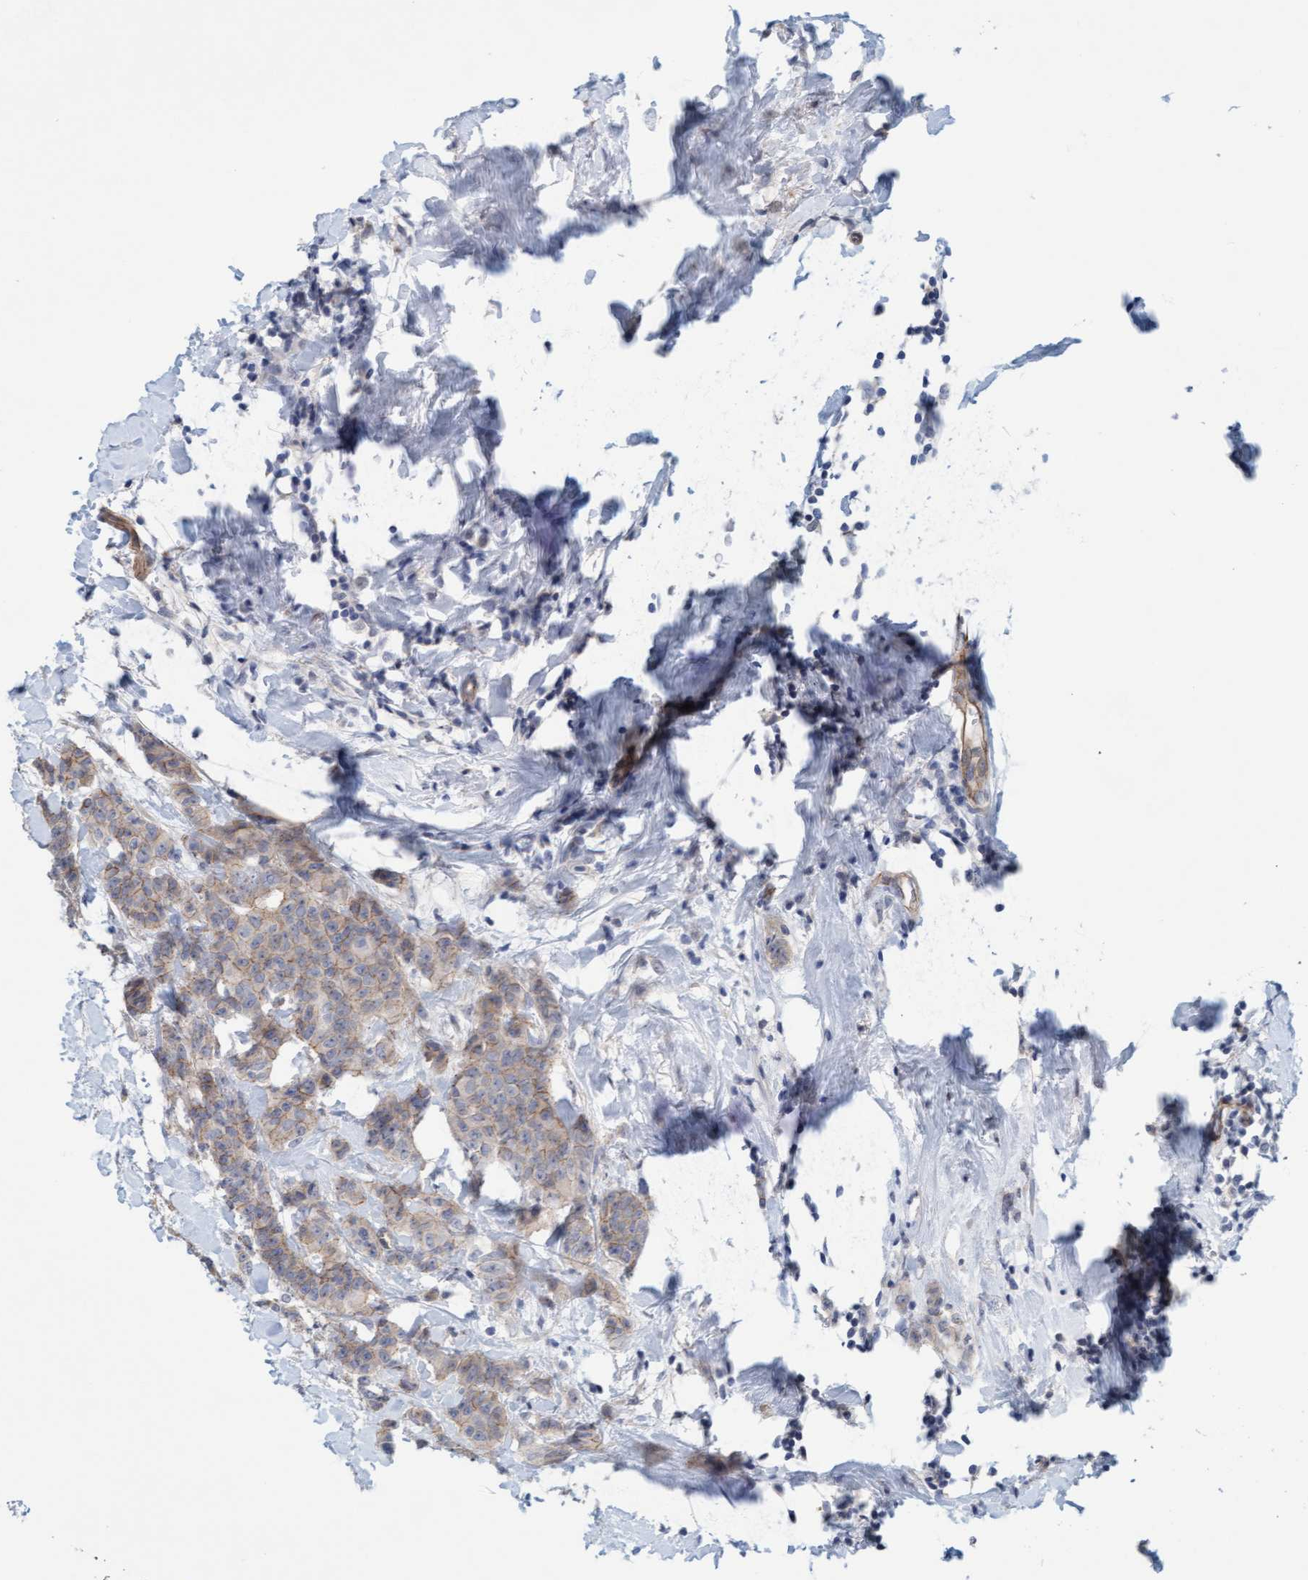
{"staining": {"intensity": "weak", "quantity": ">75%", "location": "cytoplasmic/membranous"}, "tissue": "breast cancer", "cell_type": "Tumor cells", "image_type": "cancer", "snomed": [{"axis": "morphology", "description": "Normal tissue, NOS"}, {"axis": "morphology", "description": "Duct carcinoma"}, {"axis": "topography", "description": "Breast"}], "caption": "Breast cancer (infiltrating ductal carcinoma) tissue reveals weak cytoplasmic/membranous positivity in about >75% of tumor cells (Stains: DAB in brown, nuclei in blue, Microscopy: brightfield microscopy at high magnification).", "gene": "KRBA2", "patient": {"sex": "female", "age": 40}}